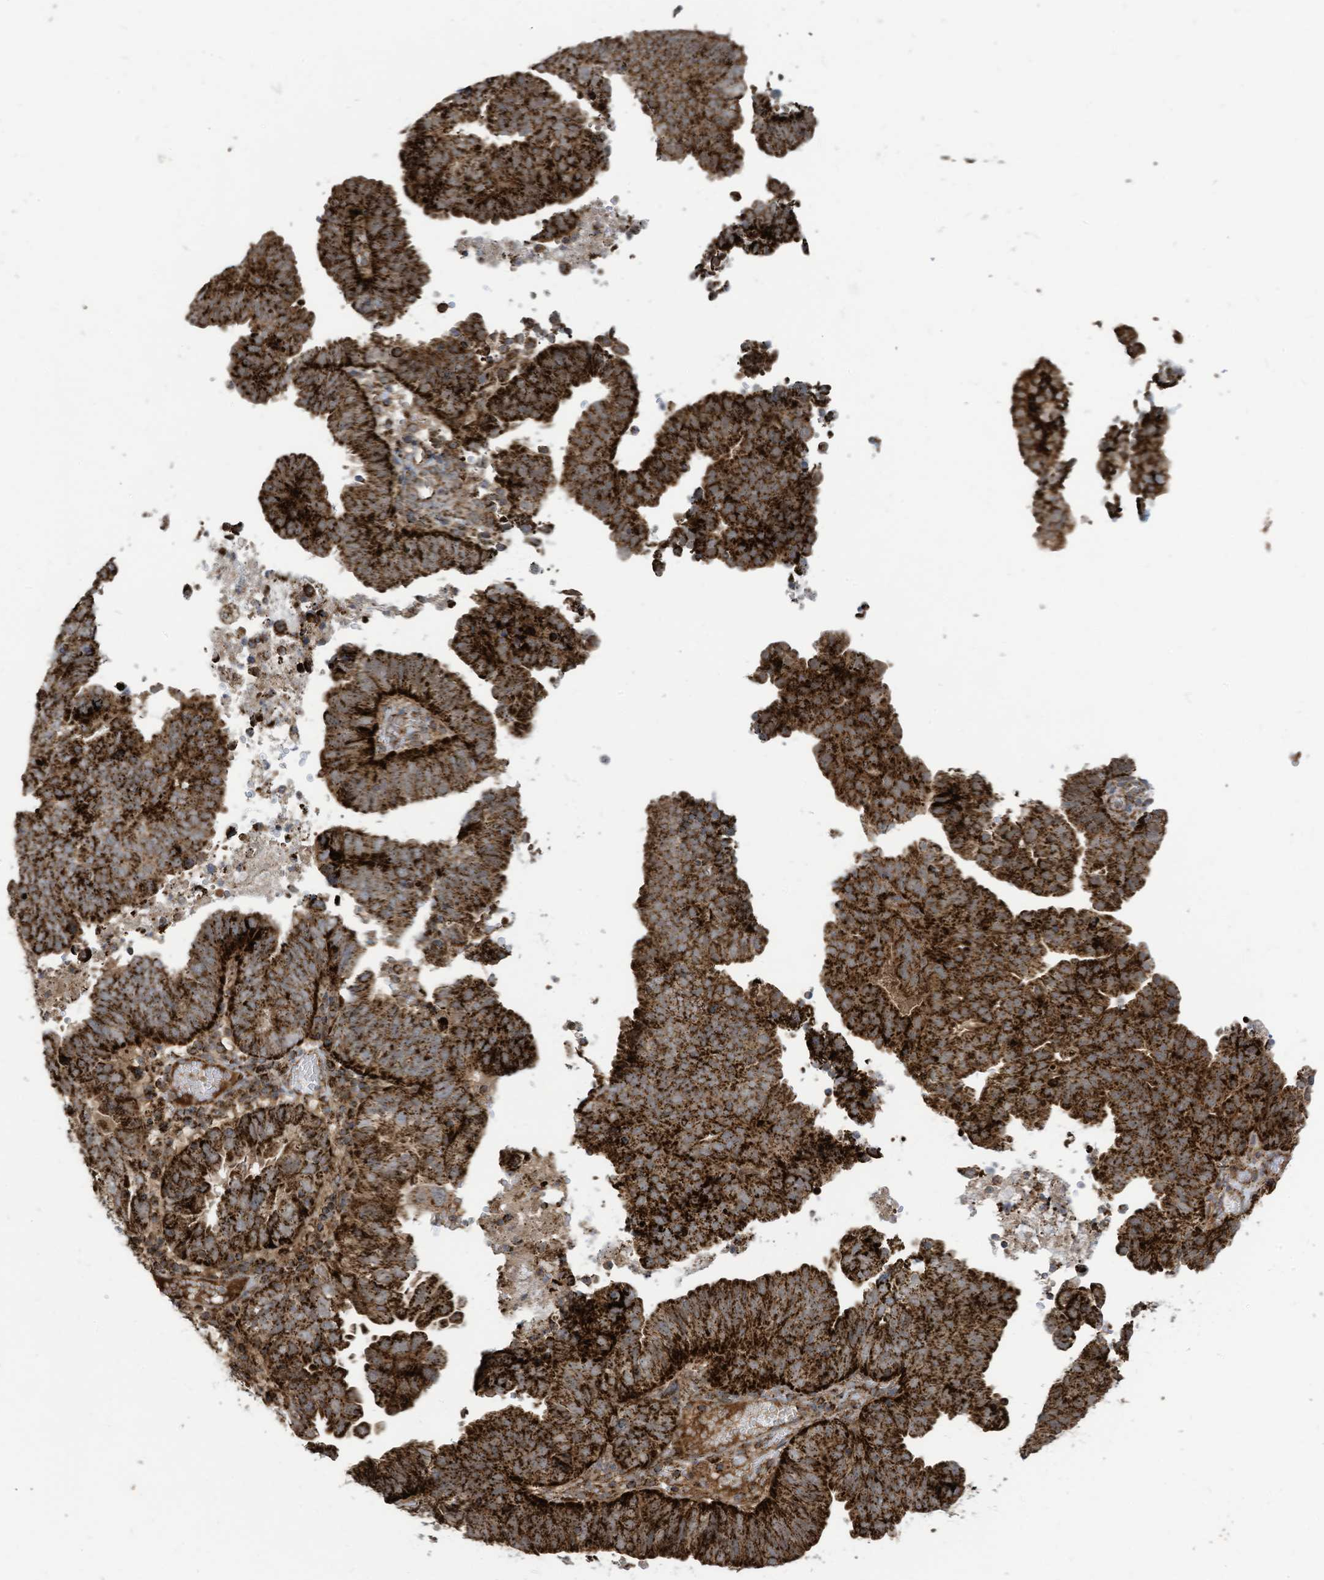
{"staining": {"intensity": "strong", "quantity": ">75%", "location": "cytoplasmic/membranous"}, "tissue": "endometrial cancer", "cell_type": "Tumor cells", "image_type": "cancer", "snomed": [{"axis": "morphology", "description": "Adenocarcinoma, NOS"}, {"axis": "topography", "description": "Uterus"}], "caption": "Tumor cells display strong cytoplasmic/membranous expression in about >75% of cells in adenocarcinoma (endometrial).", "gene": "COX10", "patient": {"sex": "female", "age": 77}}